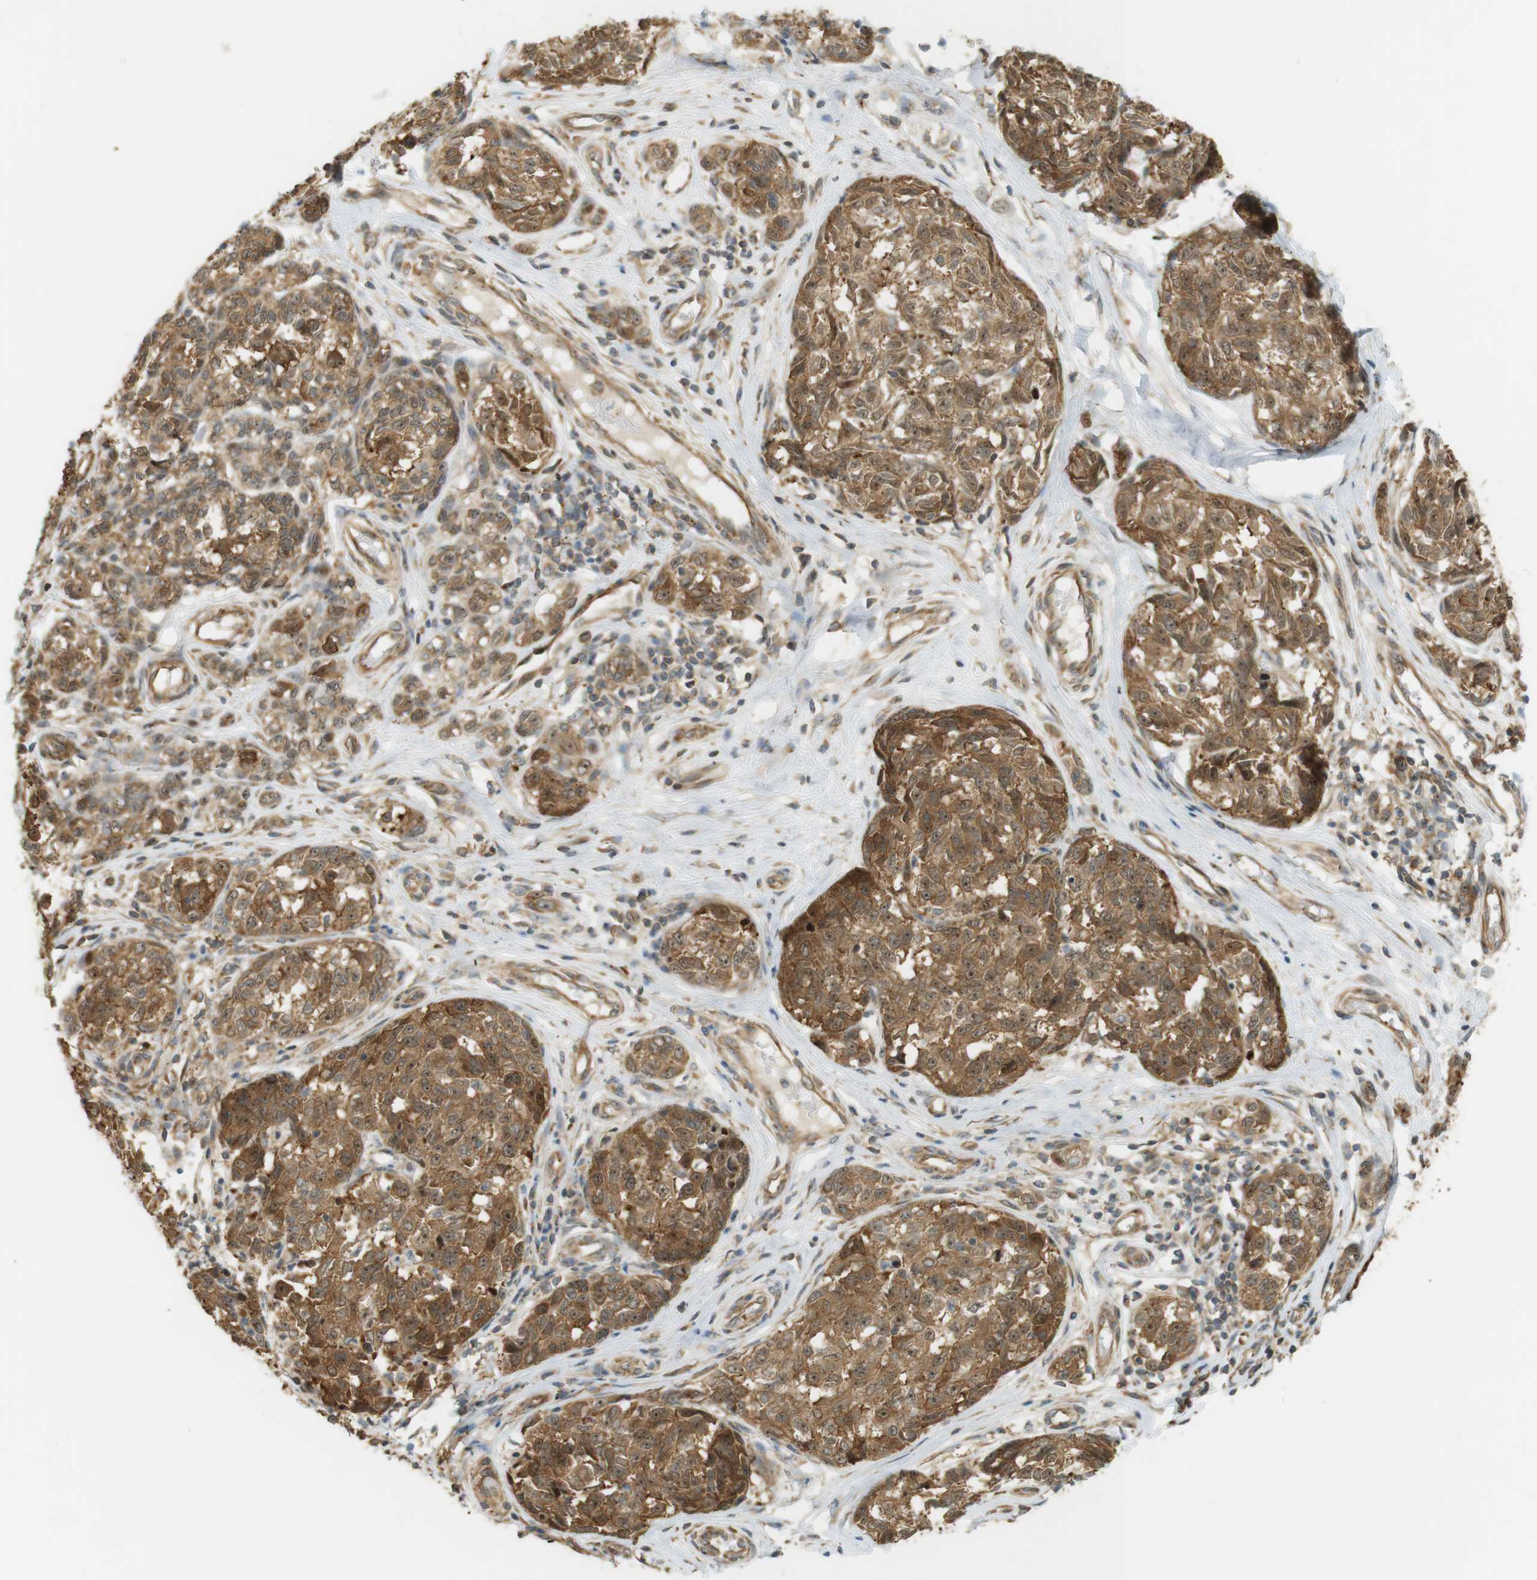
{"staining": {"intensity": "moderate", "quantity": ">75%", "location": "cytoplasmic/membranous,nuclear"}, "tissue": "melanoma", "cell_type": "Tumor cells", "image_type": "cancer", "snomed": [{"axis": "morphology", "description": "Malignant melanoma, NOS"}, {"axis": "topography", "description": "Skin"}], "caption": "A high-resolution micrograph shows immunohistochemistry (IHC) staining of malignant melanoma, which shows moderate cytoplasmic/membranous and nuclear positivity in approximately >75% of tumor cells.", "gene": "PA2G4", "patient": {"sex": "female", "age": 64}}